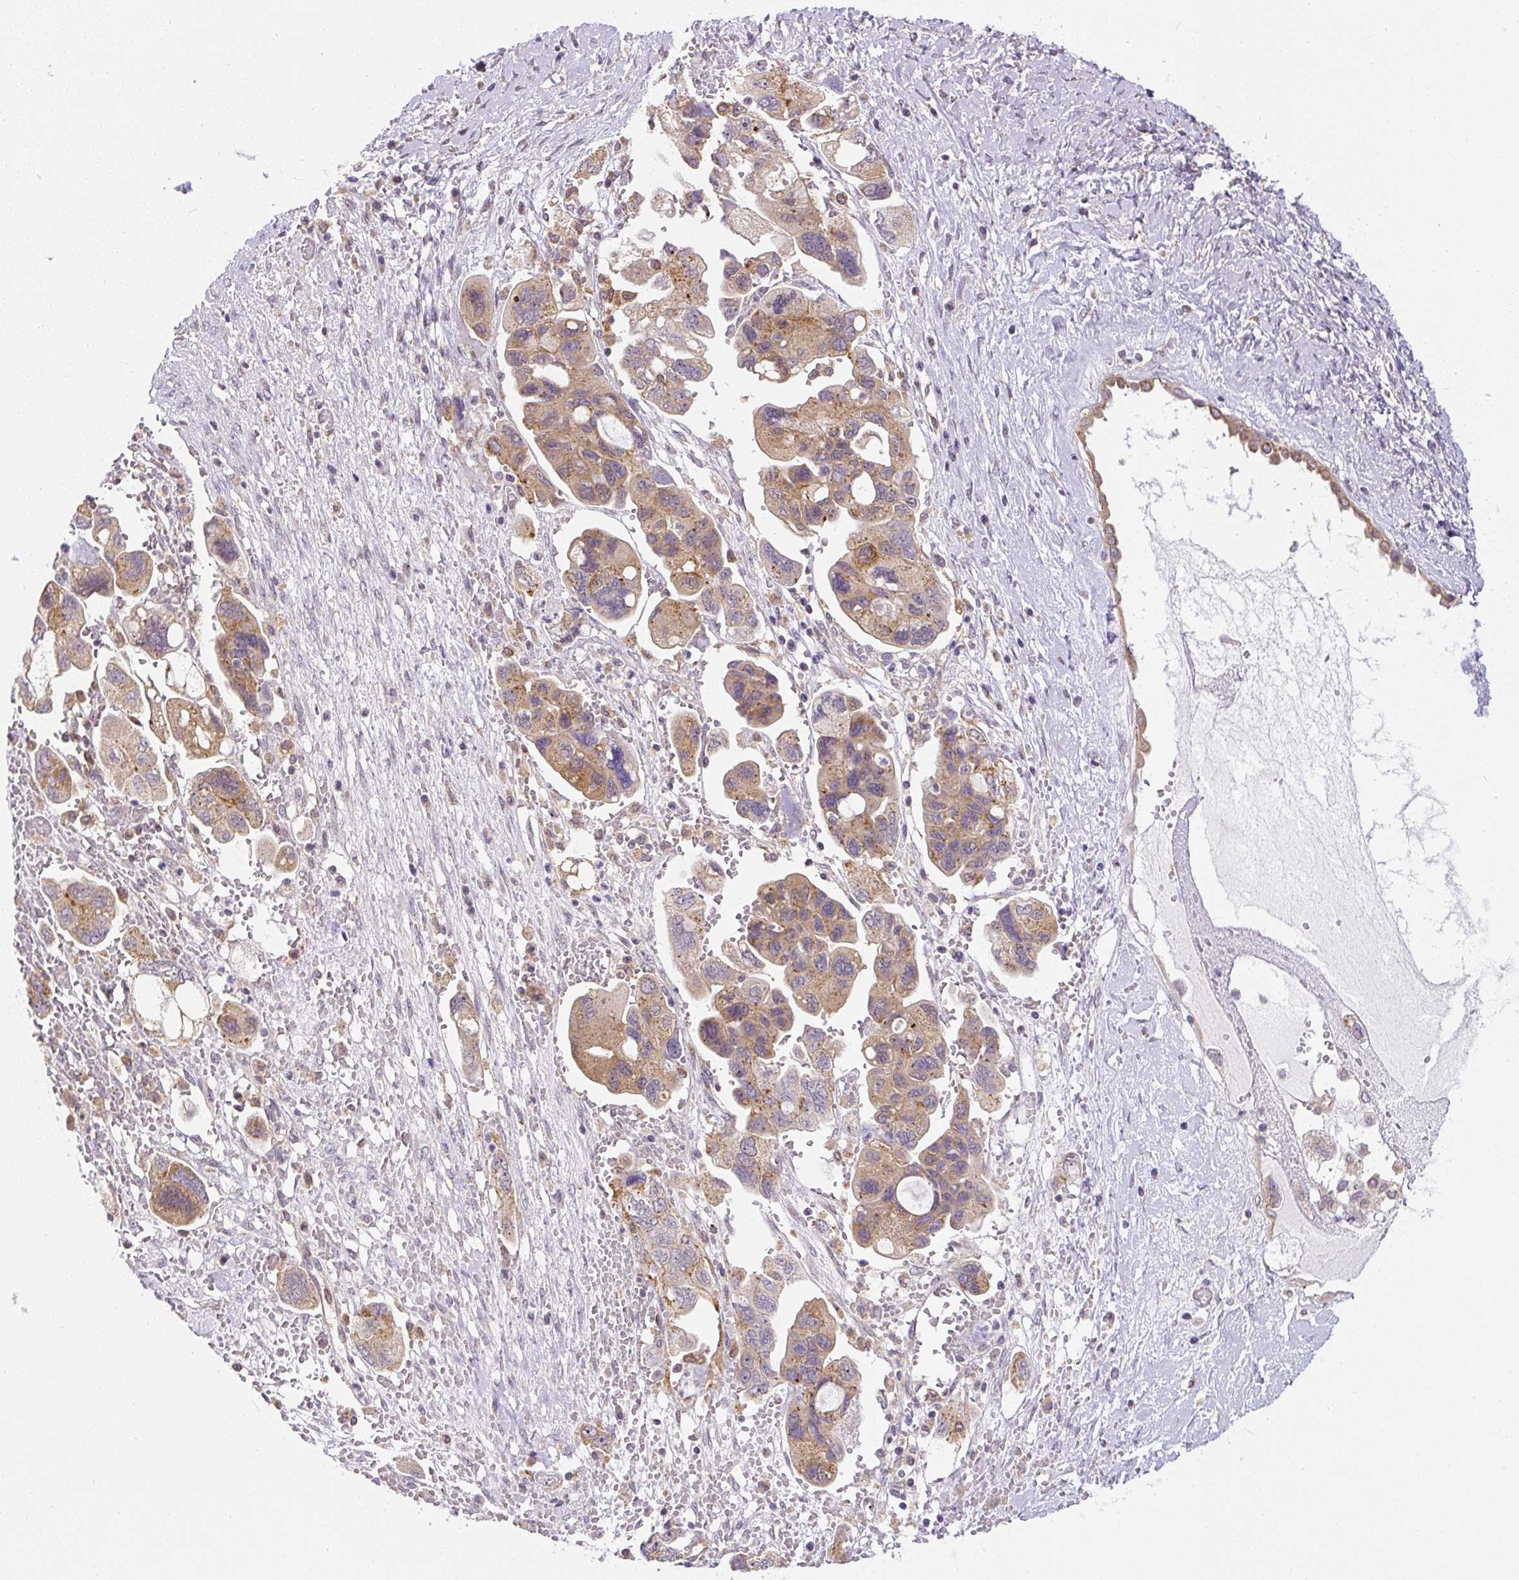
{"staining": {"intensity": "moderate", "quantity": "25%-75%", "location": "cytoplasmic/membranous"}, "tissue": "ovarian cancer", "cell_type": "Tumor cells", "image_type": "cancer", "snomed": [{"axis": "morphology", "description": "Carcinoma, NOS"}, {"axis": "morphology", "description": "Cystadenocarcinoma, serous, NOS"}, {"axis": "topography", "description": "Ovary"}], "caption": "The photomicrograph demonstrates staining of ovarian carcinoma, revealing moderate cytoplasmic/membranous protein staining (brown color) within tumor cells.", "gene": "PLA2G4A", "patient": {"sex": "female", "age": 69}}